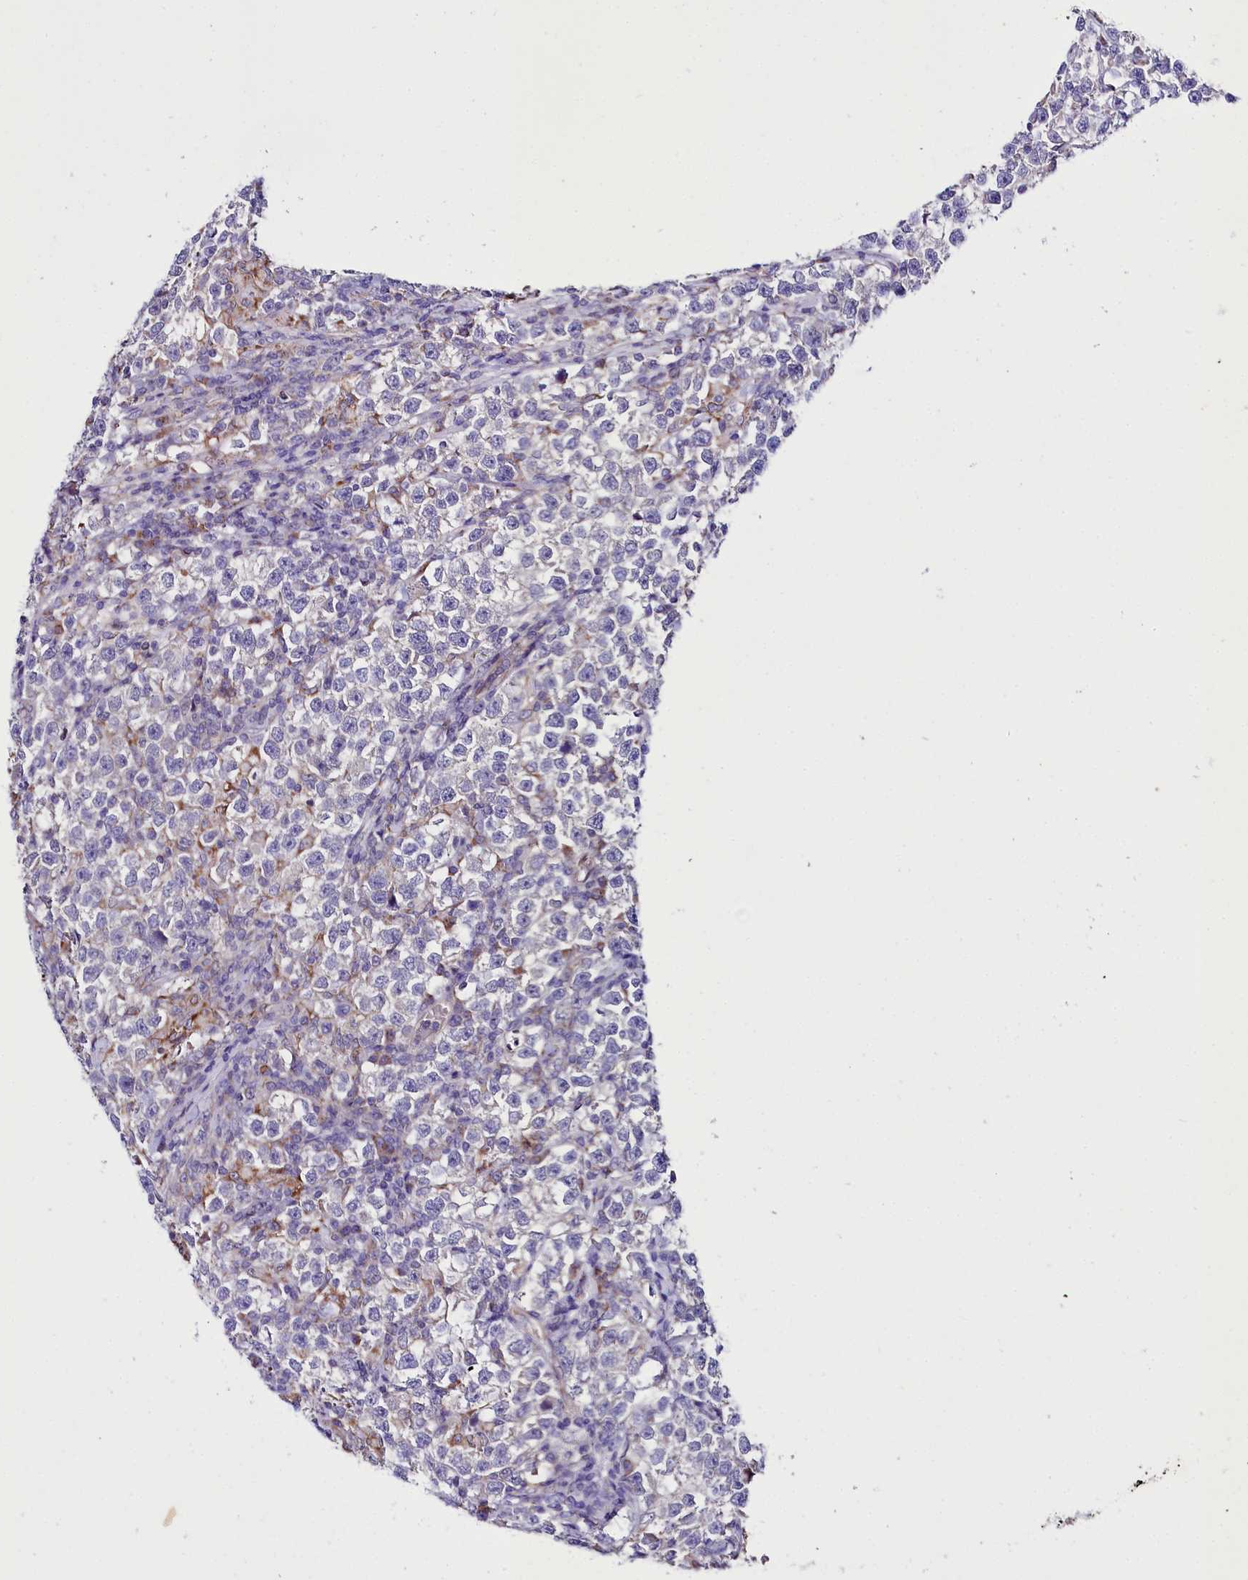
{"staining": {"intensity": "negative", "quantity": "none", "location": "none"}, "tissue": "testis cancer", "cell_type": "Tumor cells", "image_type": "cancer", "snomed": [{"axis": "morphology", "description": "Normal tissue, NOS"}, {"axis": "morphology", "description": "Seminoma, NOS"}, {"axis": "topography", "description": "Testis"}], "caption": "Immunohistochemical staining of testis cancer displays no significant positivity in tumor cells.", "gene": "SACM1L", "patient": {"sex": "male", "age": 43}}